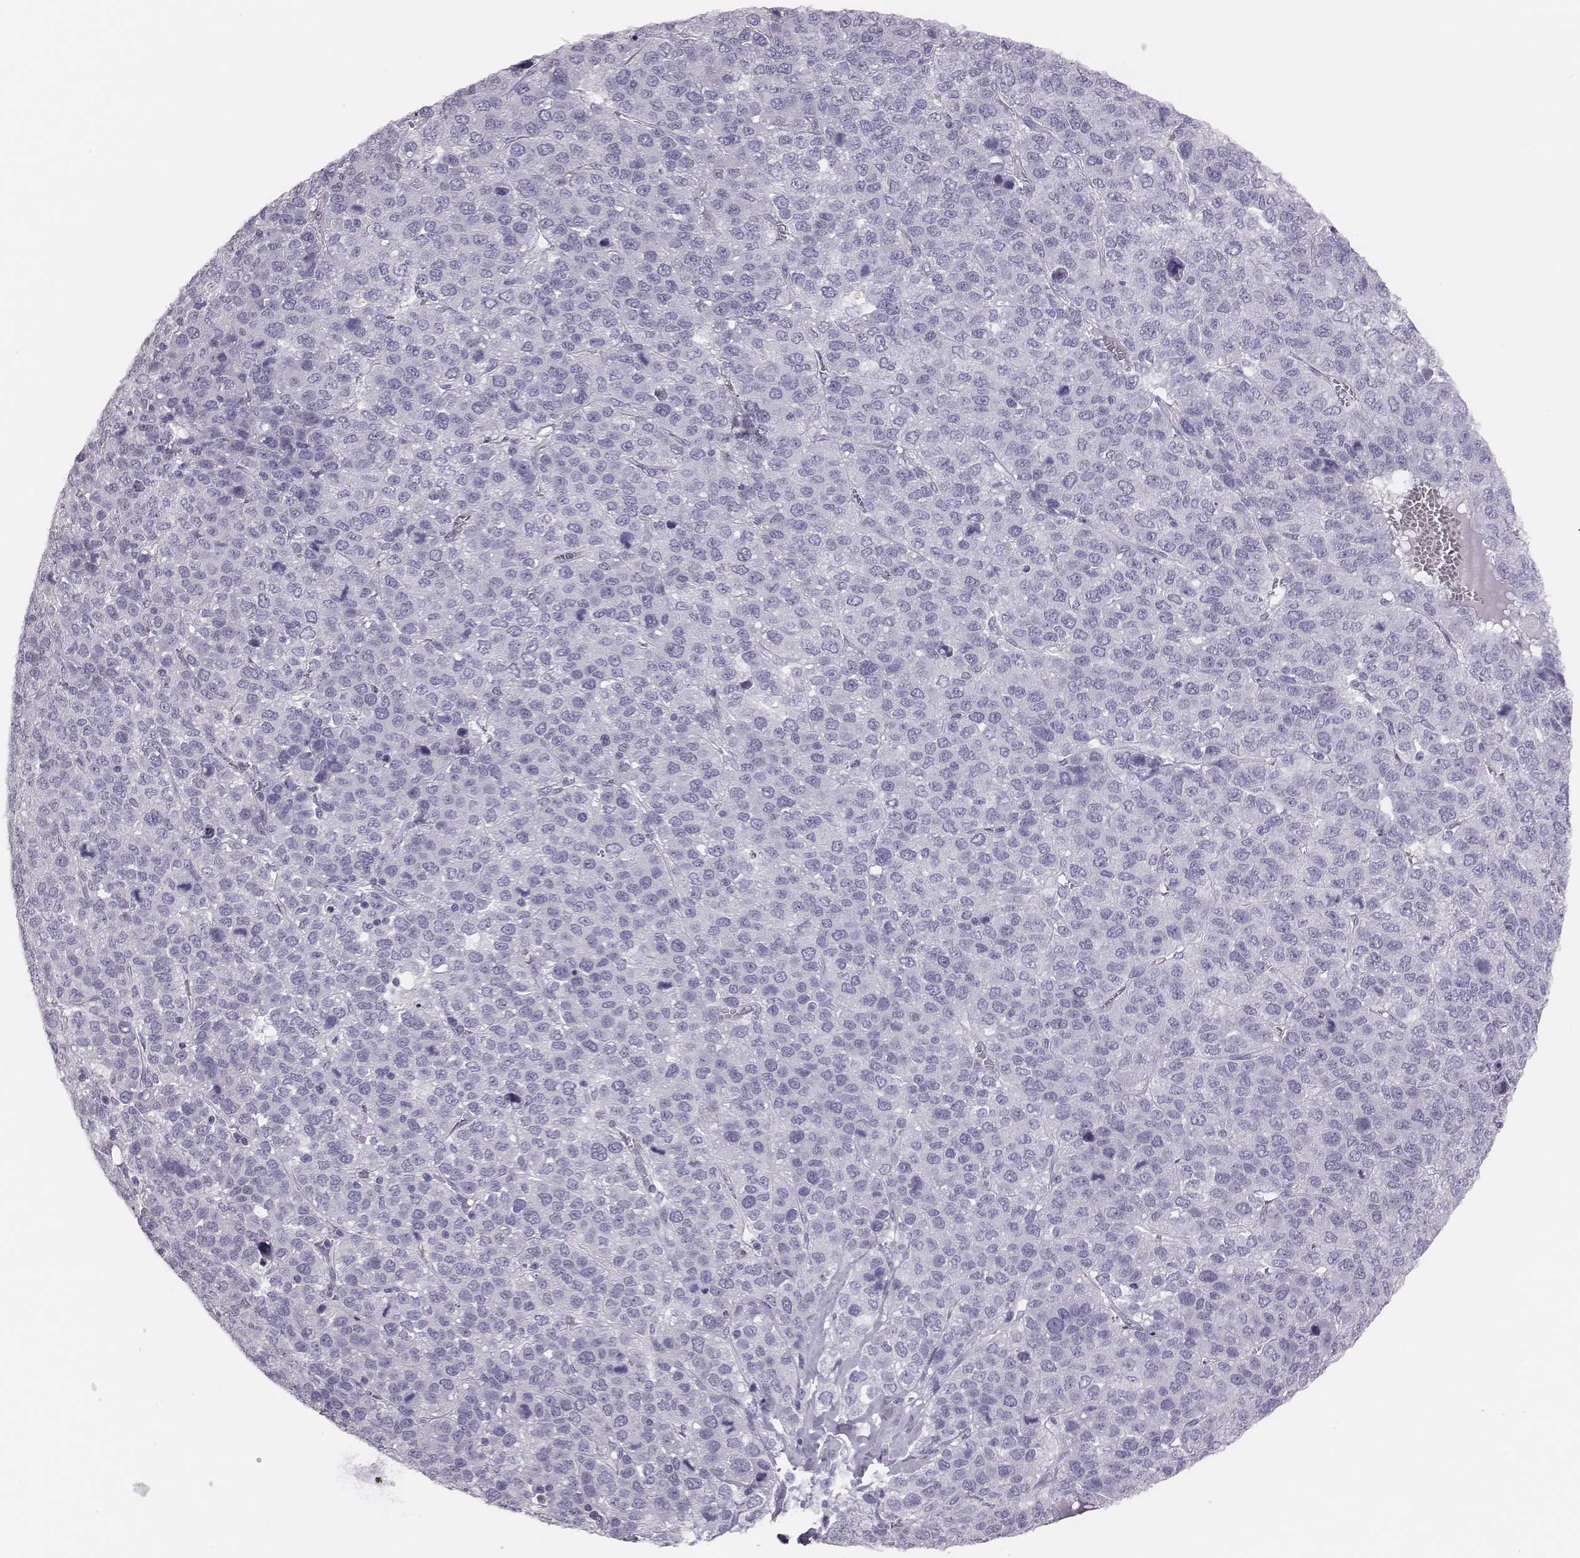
{"staining": {"intensity": "negative", "quantity": "none", "location": "none"}, "tissue": "liver cancer", "cell_type": "Tumor cells", "image_type": "cancer", "snomed": [{"axis": "morphology", "description": "Carcinoma, Hepatocellular, NOS"}, {"axis": "topography", "description": "Liver"}], "caption": "Hepatocellular carcinoma (liver) was stained to show a protein in brown. There is no significant expression in tumor cells.", "gene": "H1-6", "patient": {"sex": "male", "age": 69}}